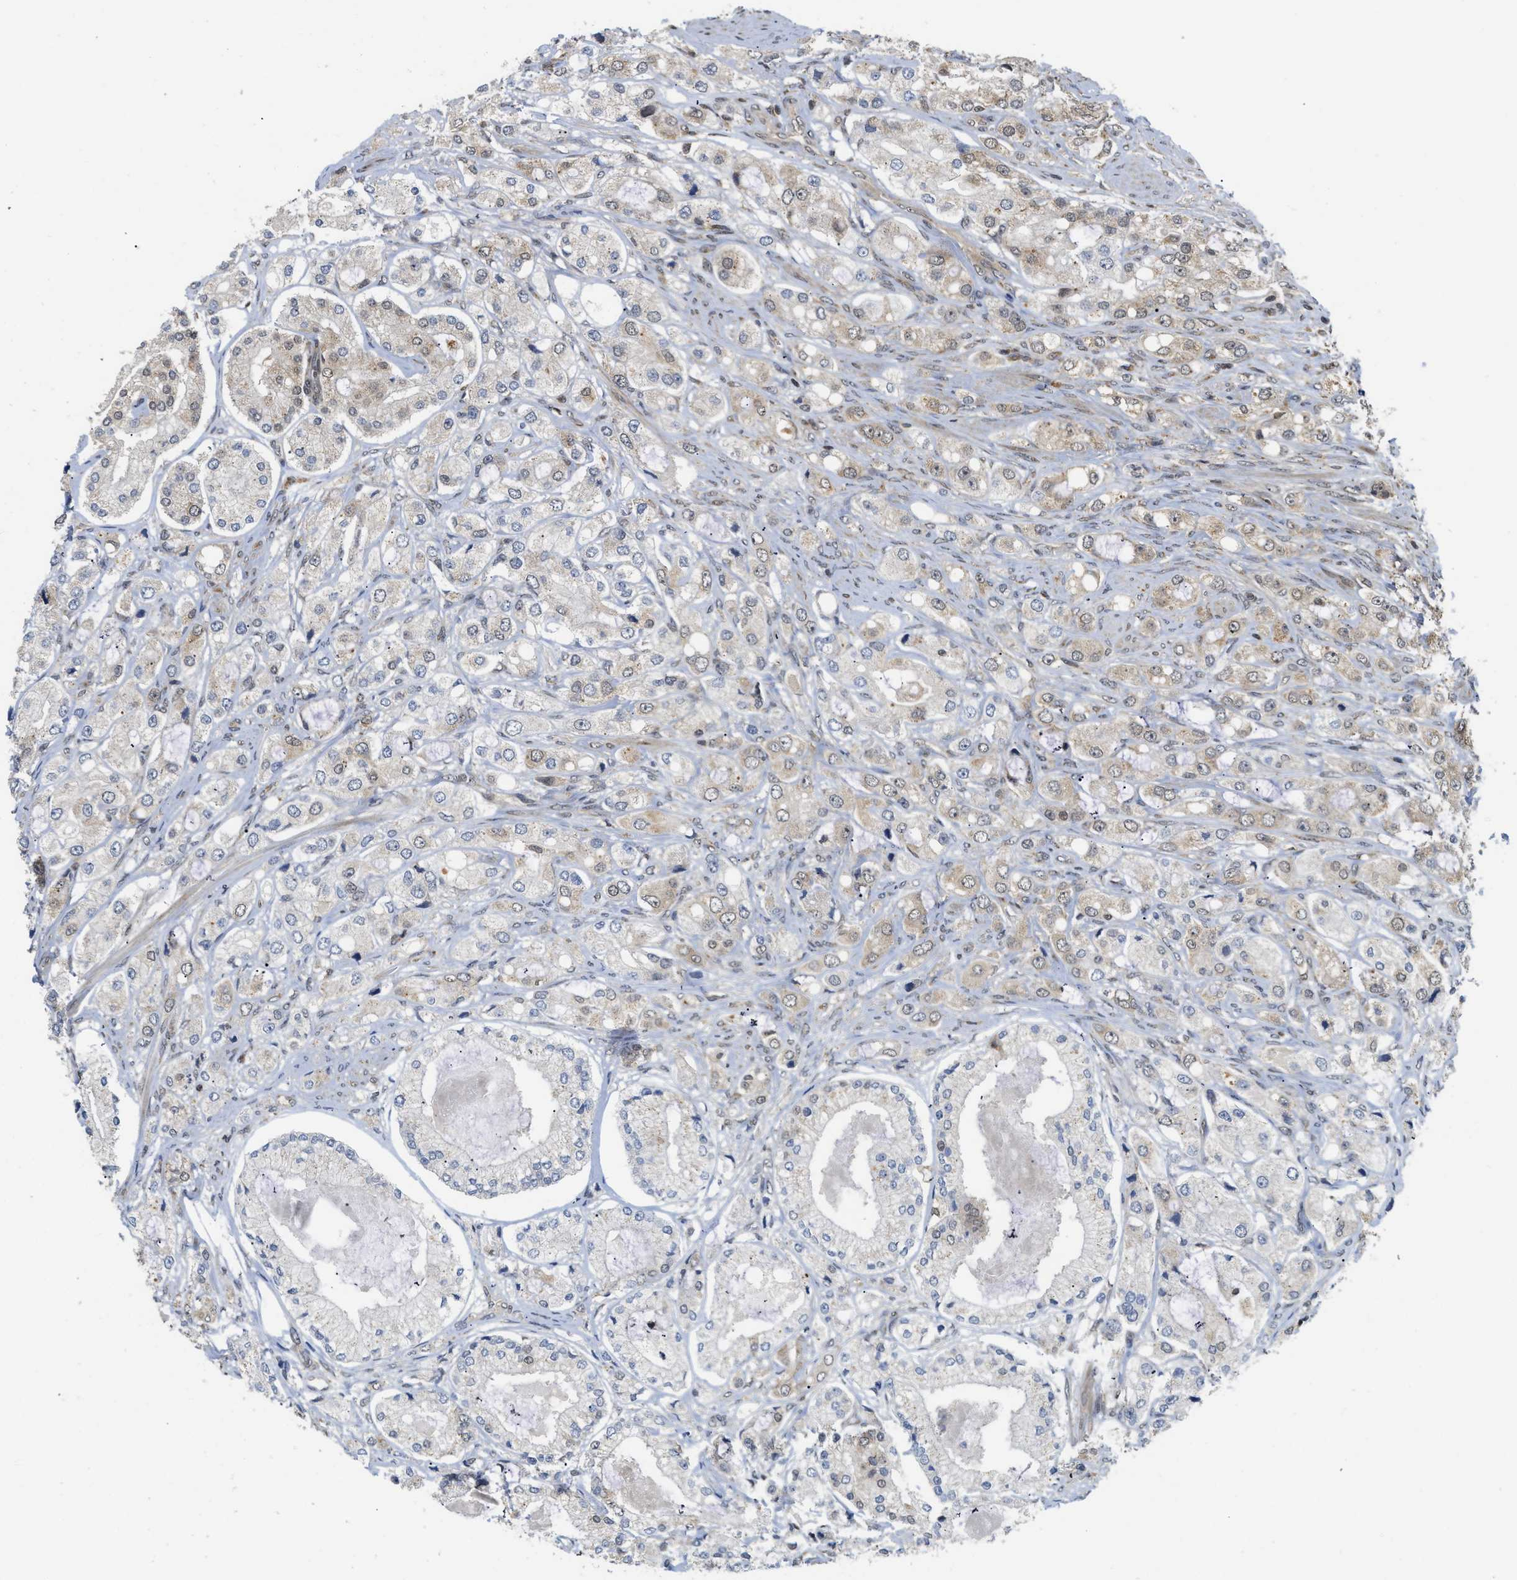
{"staining": {"intensity": "weak", "quantity": "<25%", "location": "cytoplasmic/membranous"}, "tissue": "prostate cancer", "cell_type": "Tumor cells", "image_type": "cancer", "snomed": [{"axis": "morphology", "description": "Adenocarcinoma, High grade"}, {"axis": "topography", "description": "Prostate"}], "caption": "Immunohistochemistry of prostate cancer reveals no expression in tumor cells.", "gene": "TACC1", "patient": {"sex": "male", "age": 65}}